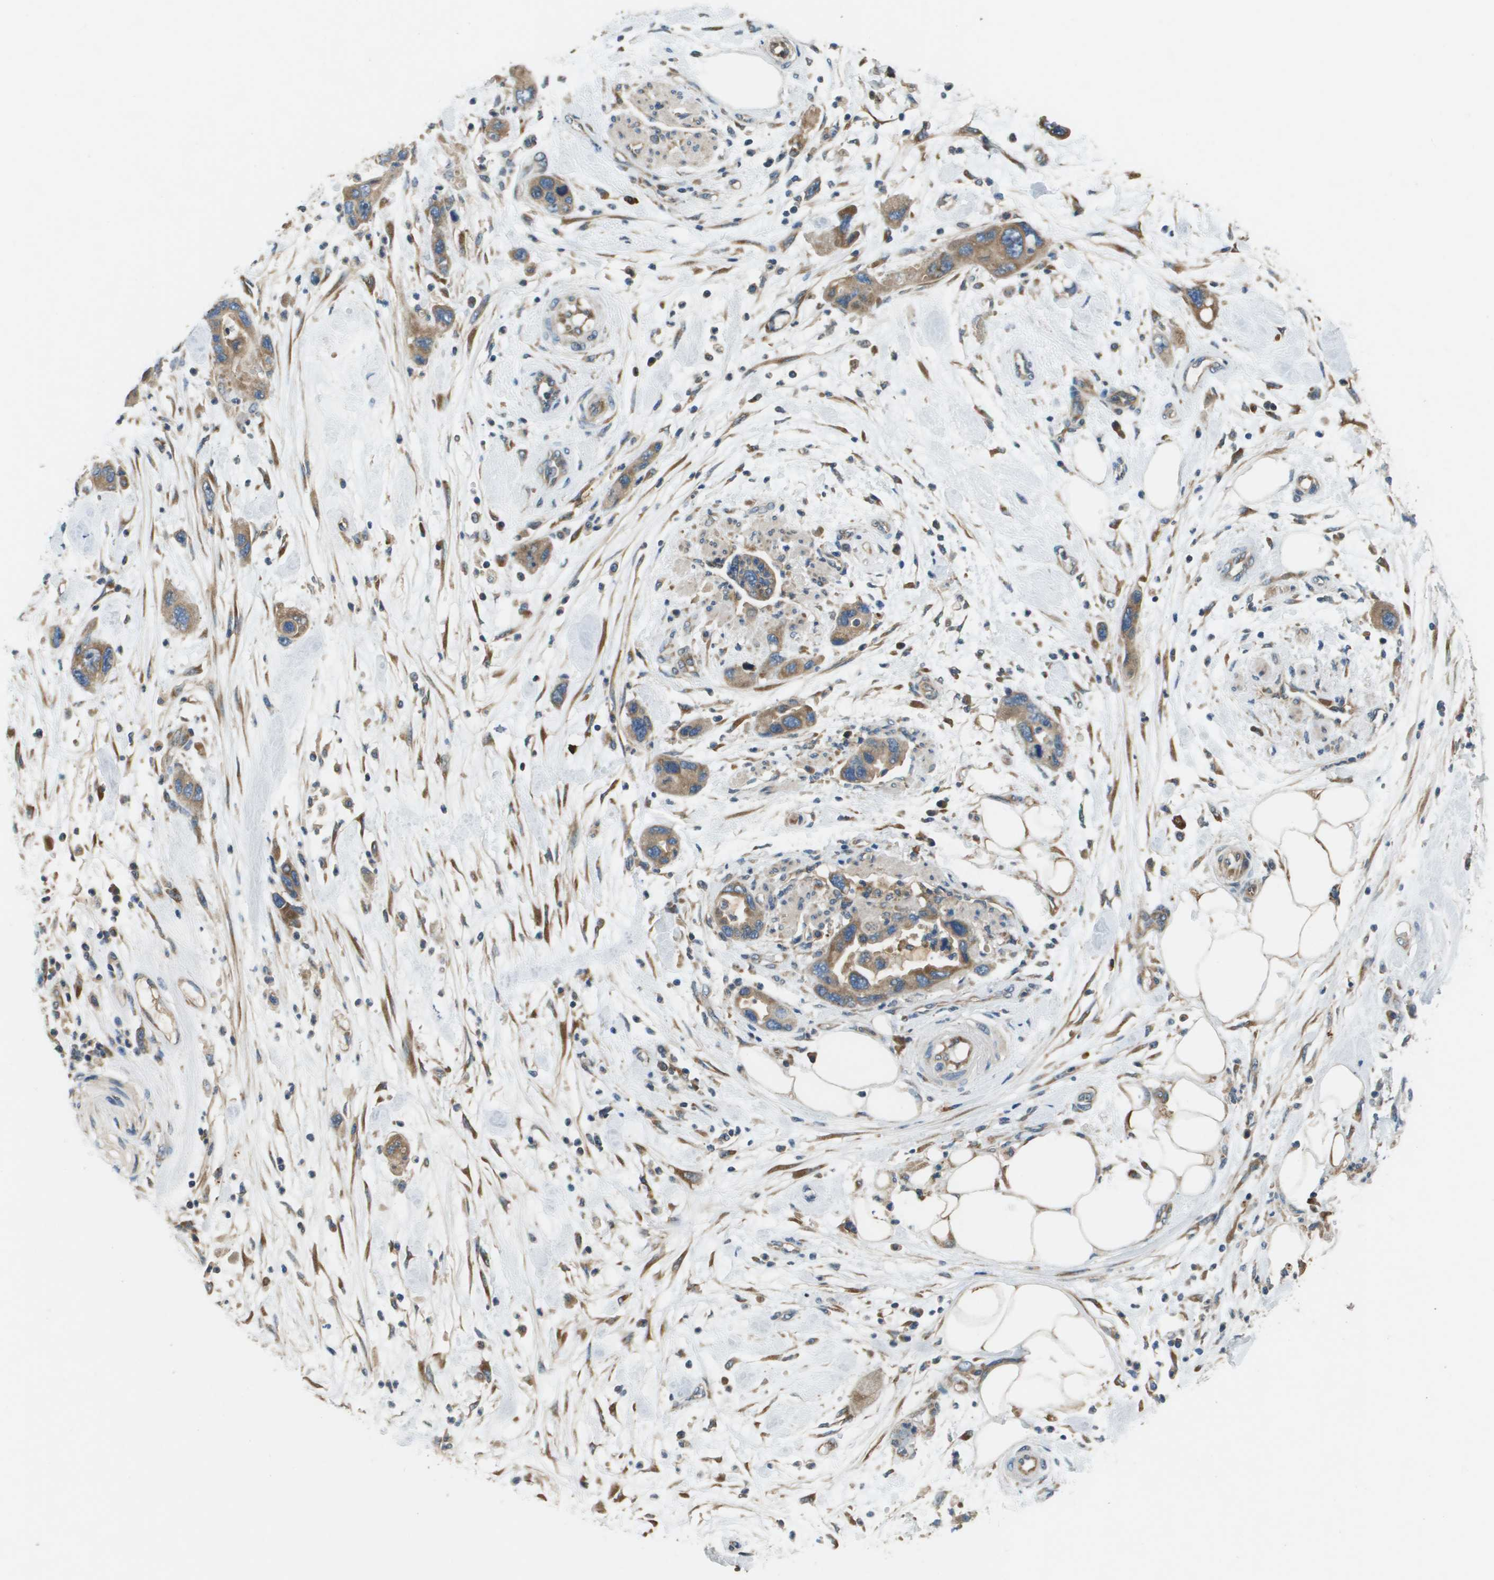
{"staining": {"intensity": "moderate", "quantity": ">75%", "location": "cytoplasmic/membranous"}, "tissue": "pancreatic cancer", "cell_type": "Tumor cells", "image_type": "cancer", "snomed": [{"axis": "morphology", "description": "Normal tissue, NOS"}, {"axis": "morphology", "description": "Adenocarcinoma, NOS"}, {"axis": "topography", "description": "Pancreas"}], "caption": "Moderate cytoplasmic/membranous expression is present in about >75% of tumor cells in adenocarcinoma (pancreatic). (DAB IHC, brown staining for protein, blue staining for nuclei).", "gene": "SAMSN1", "patient": {"sex": "female", "age": 71}}